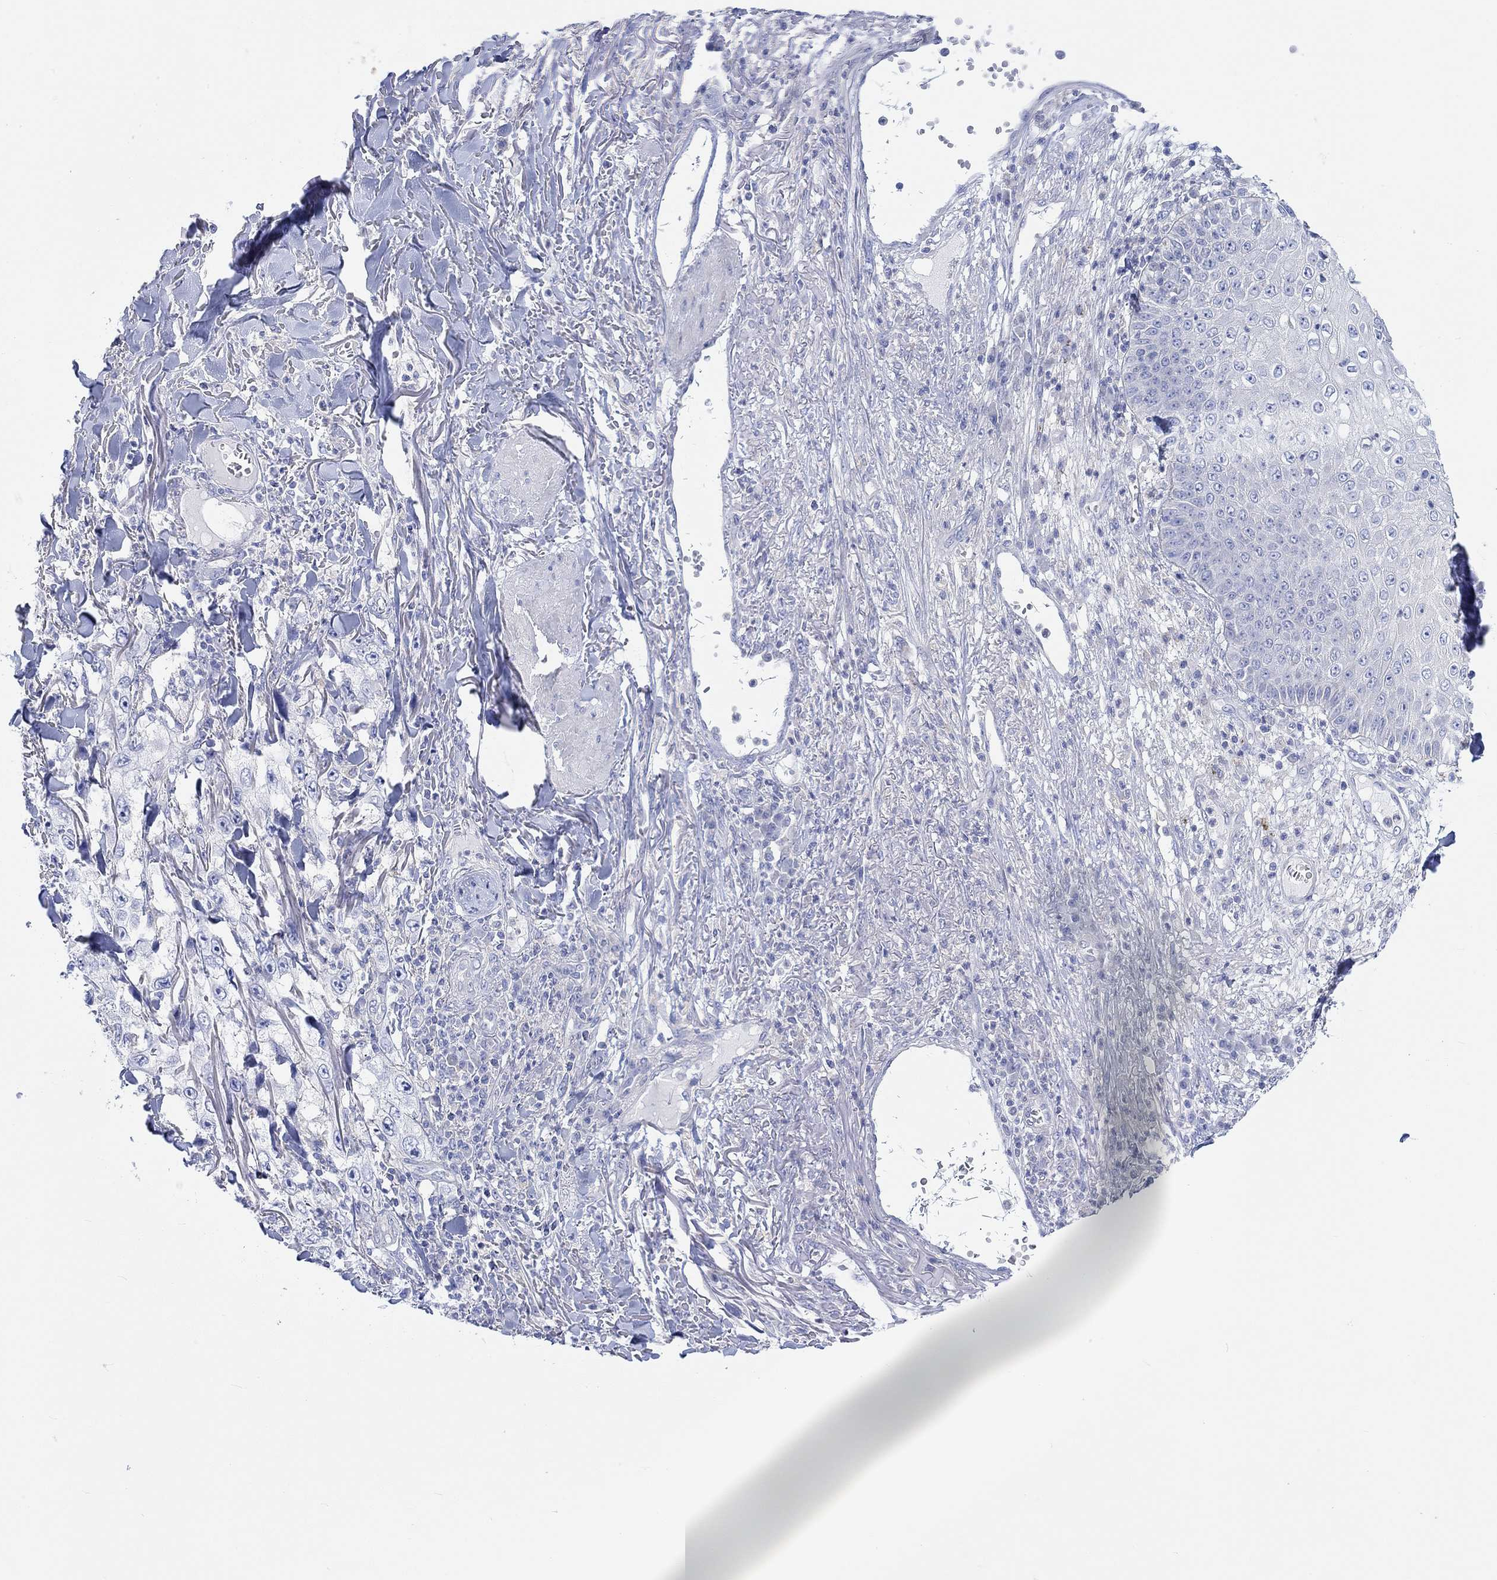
{"staining": {"intensity": "negative", "quantity": "none", "location": "none"}, "tissue": "skin cancer", "cell_type": "Tumor cells", "image_type": "cancer", "snomed": [{"axis": "morphology", "description": "Squamous cell carcinoma, NOS"}, {"axis": "topography", "description": "Skin"}], "caption": "An IHC photomicrograph of skin cancer (squamous cell carcinoma) is shown. There is no staining in tumor cells of skin cancer (squamous cell carcinoma). (Immunohistochemistry, brightfield microscopy, high magnification).", "gene": "REEP6", "patient": {"sex": "male", "age": 82}}